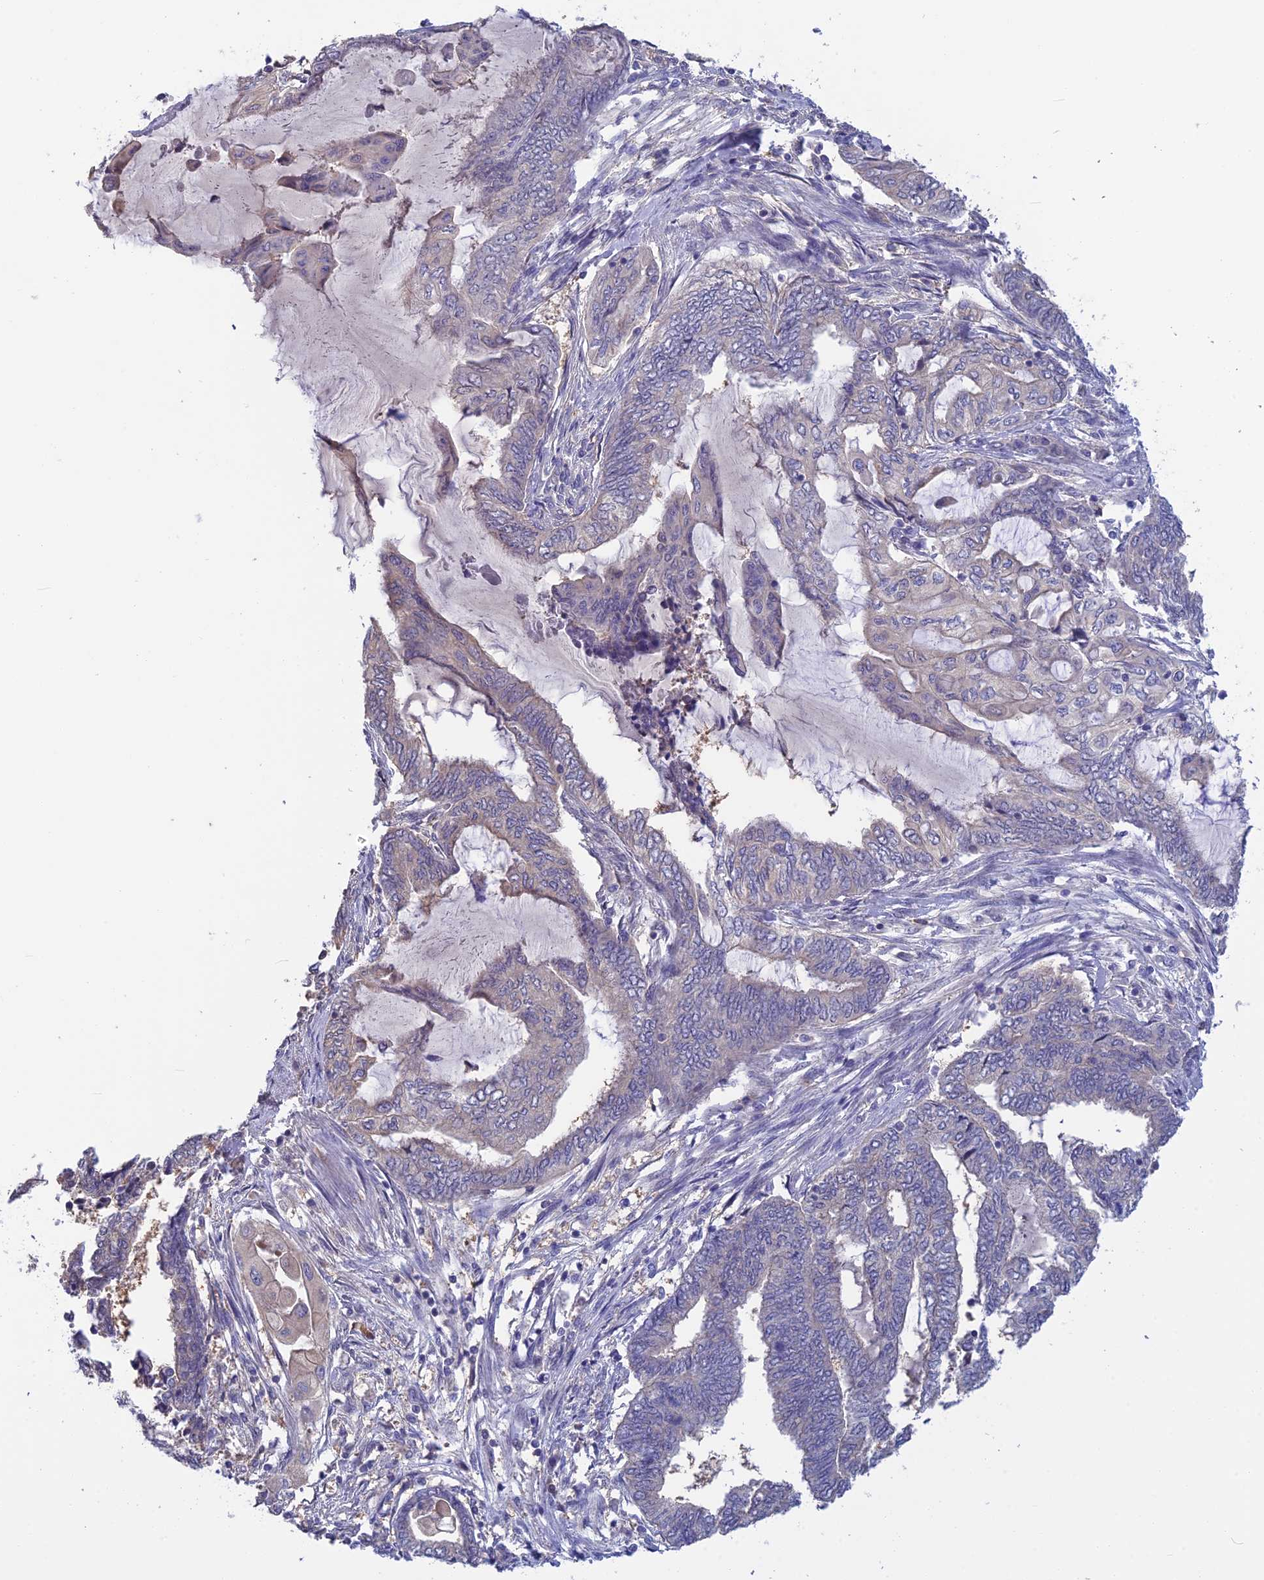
{"staining": {"intensity": "negative", "quantity": "none", "location": "none"}, "tissue": "endometrial cancer", "cell_type": "Tumor cells", "image_type": "cancer", "snomed": [{"axis": "morphology", "description": "Adenocarcinoma, NOS"}, {"axis": "topography", "description": "Uterus"}, {"axis": "topography", "description": "Endometrium"}], "caption": "Endometrial adenocarcinoma was stained to show a protein in brown. There is no significant expression in tumor cells. (DAB (3,3'-diaminobenzidine) immunohistochemistry visualized using brightfield microscopy, high magnification).", "gene": "SNAP91", "patient": {"sex": "female", "age": 70}}